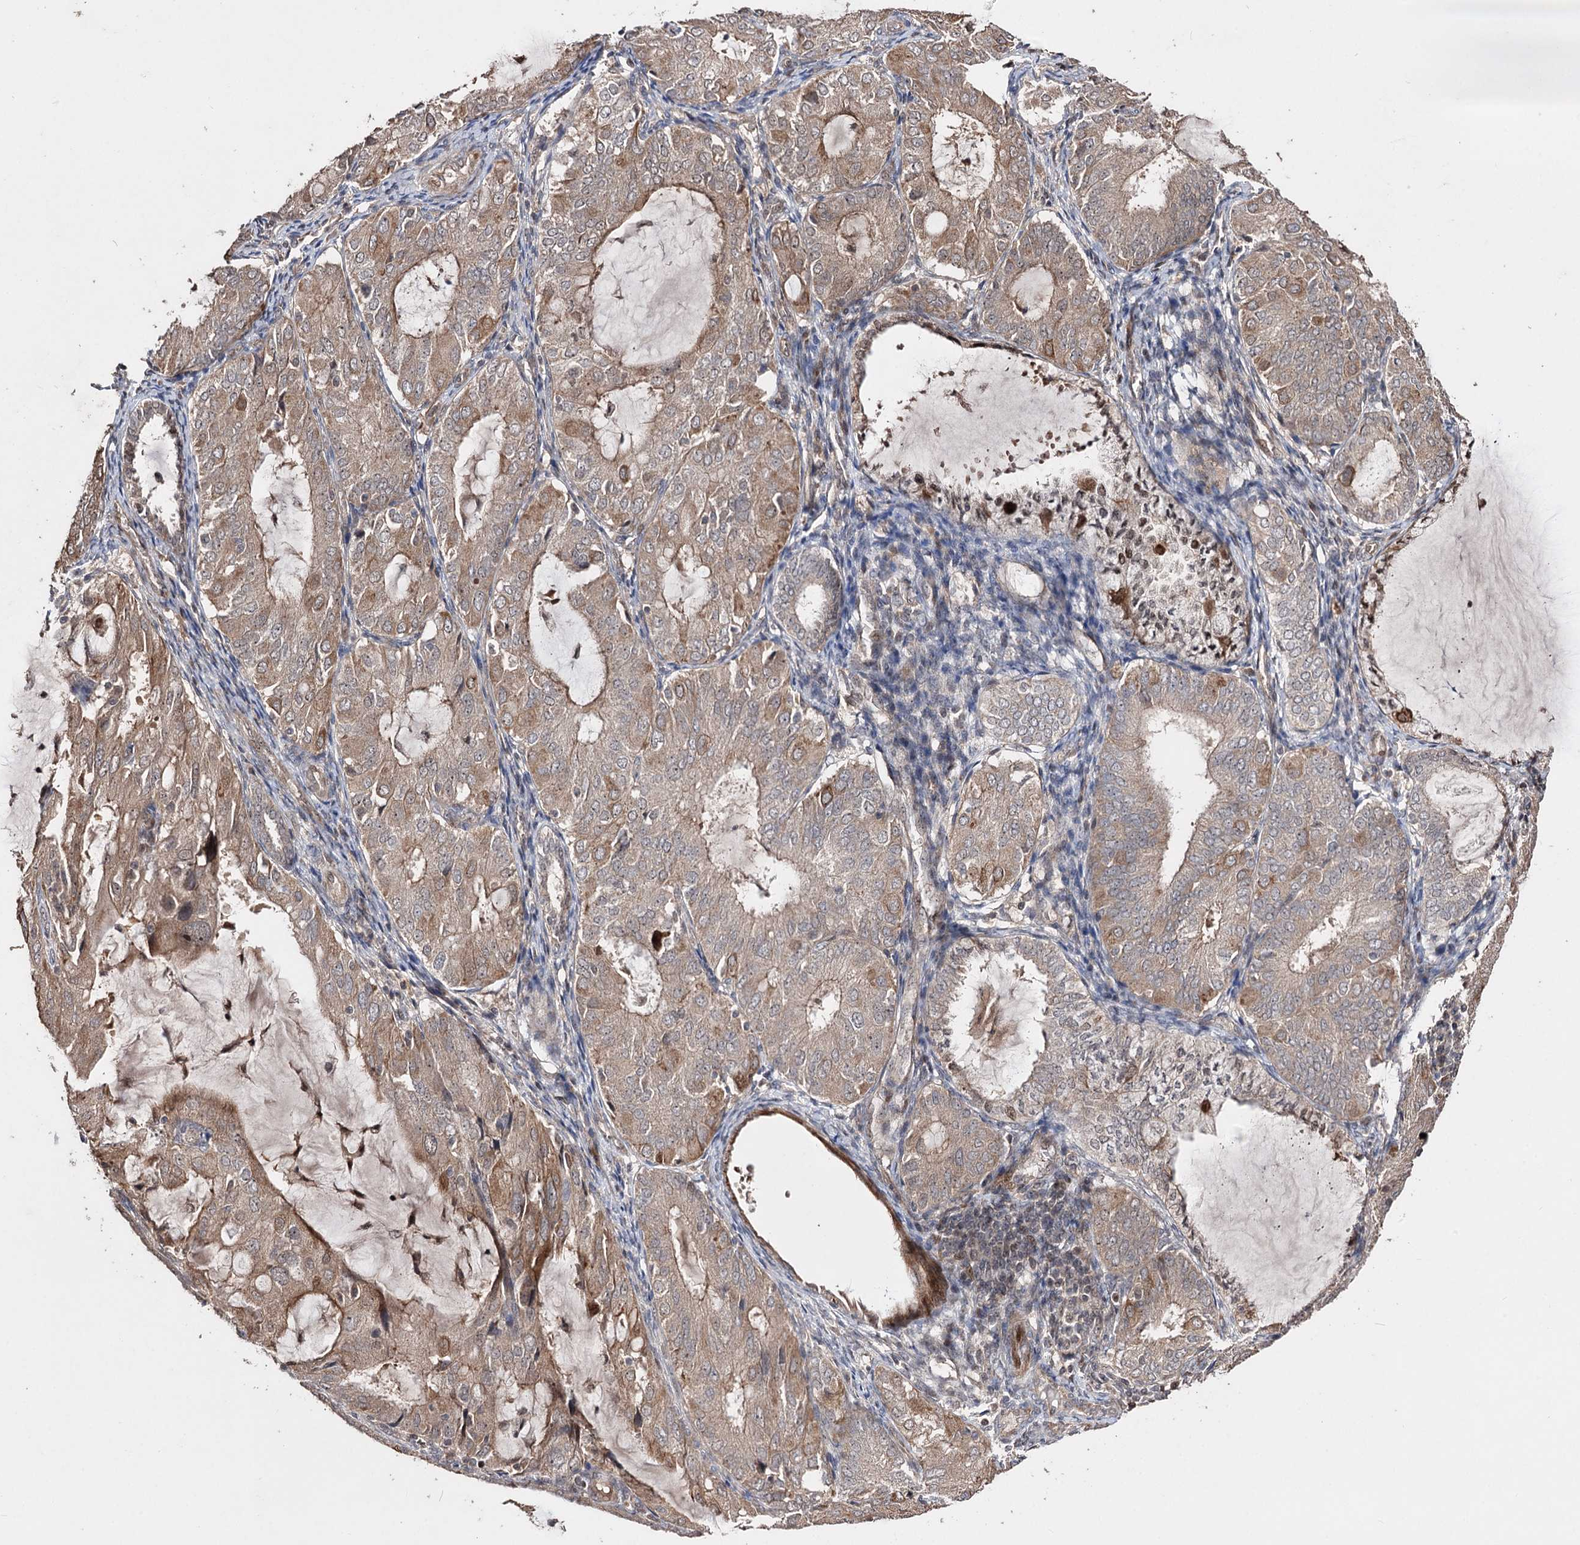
{"staining": {"intensity": "moderate", "quantity": ">75%", "location": "cytoplasmic/membranous"}, "tissue": "endometrial cancer", "cell_type": "Tumor cells", "image_type": "cancer", "snomed": [{"axis": "morphology", "description": "Adenocarcinoma, NOS"}, {"axis": "topography", "description": "Endometrium"}], "caption": "Human endometrial cancer (adenocarcinoma) stained with a protein marker demonstrates moderate staining in tumor cells.", "gene": "CPNE8", "patient": {"sex": "female", "age": 81}}